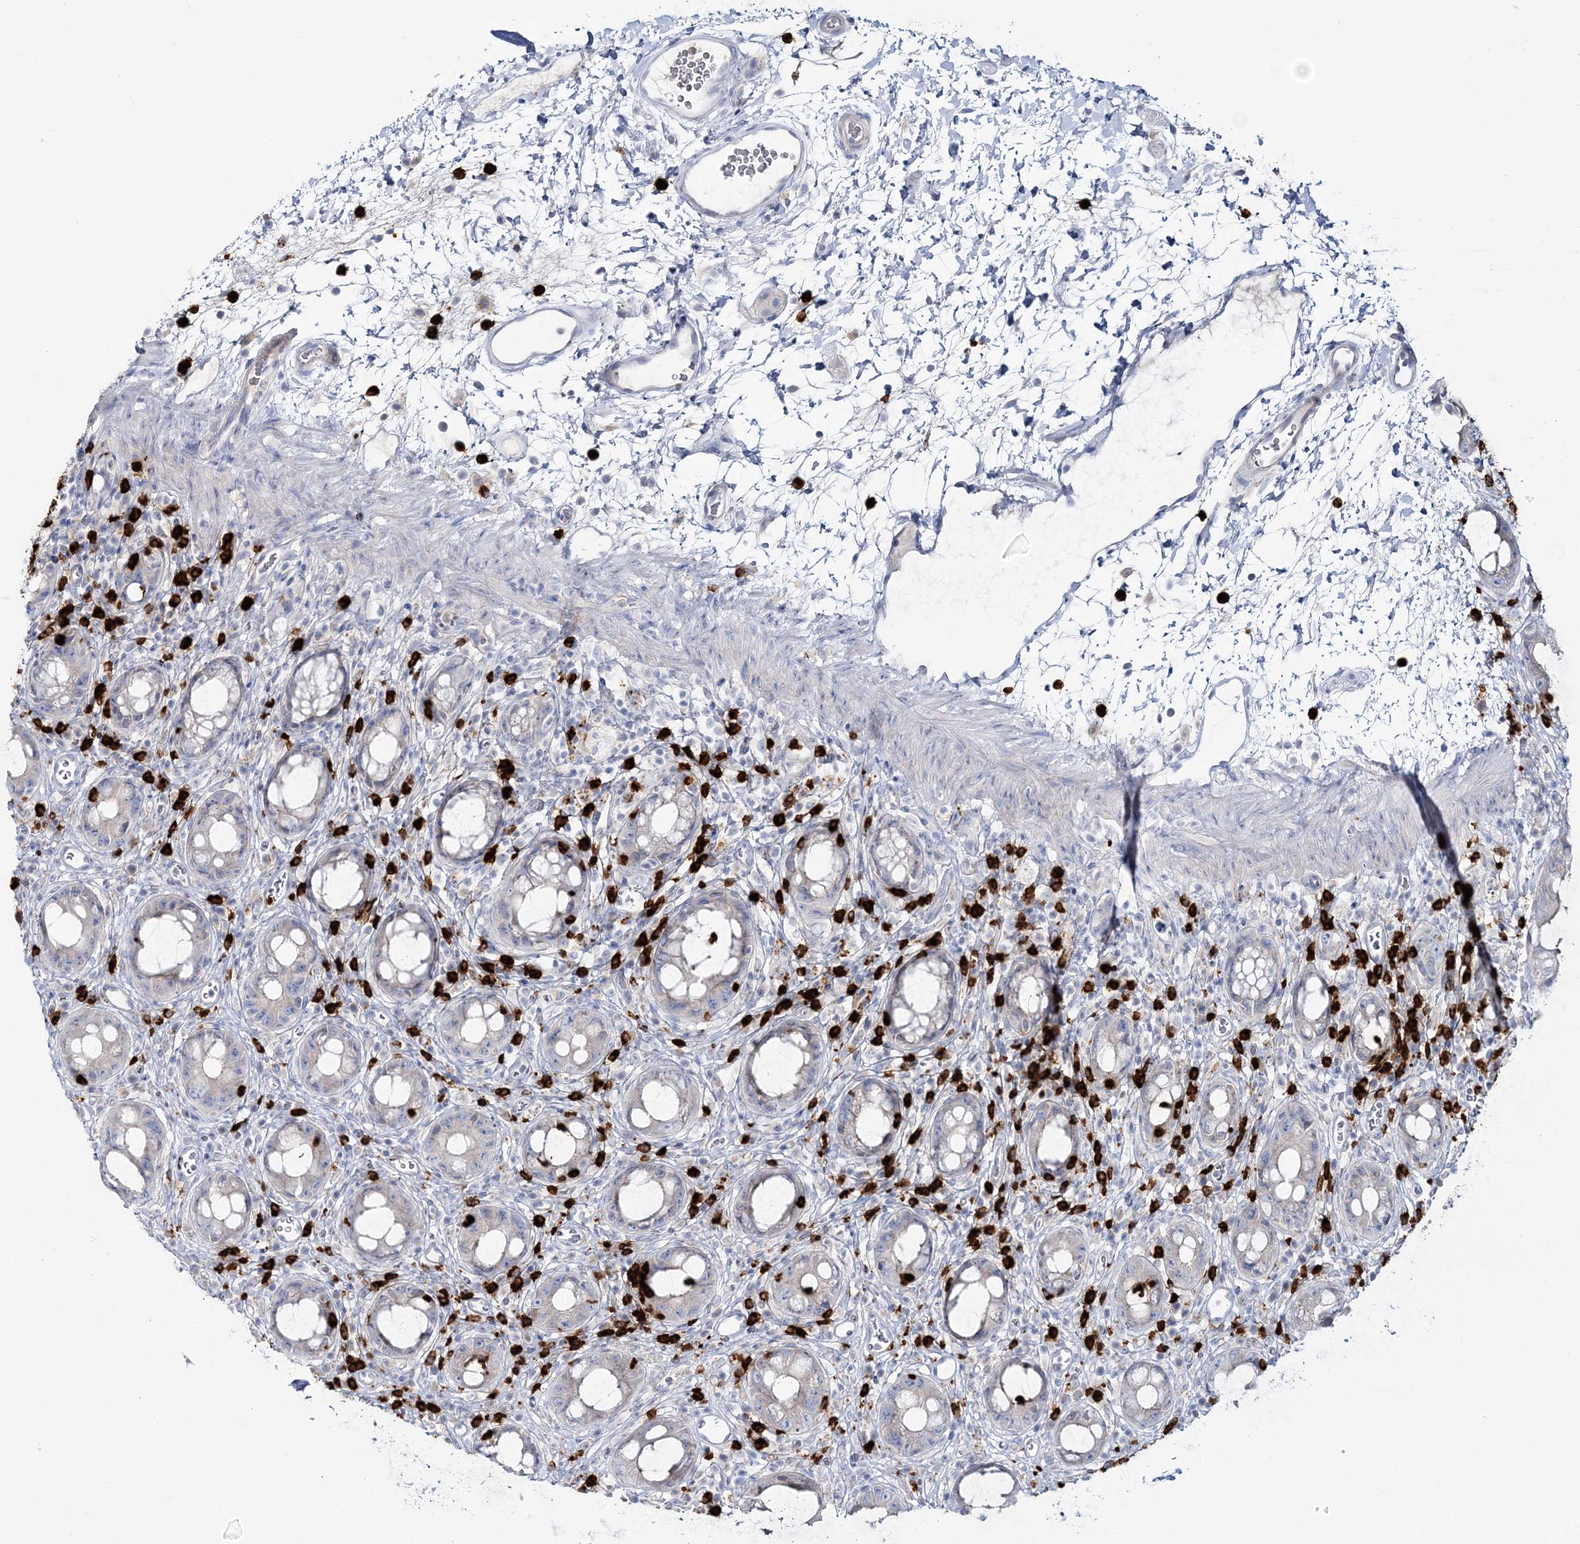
{"staining": {"intensity": "negative", "quantity": "none", "location": "none"}, "tissue": "rectum", "cell_type": "Glandular cells", "image_type": "normal", "snomed": [{"axis": "morphology", "description": "Normal tissue, NOS"}, {"axis": "topography", "description": "Rectum"}], "caption": "Image shows no protein expression in glandular cells of unremarkable rectum.", "gene": "WDSUB1", "patient": {"sex": "female", "age": 57}}